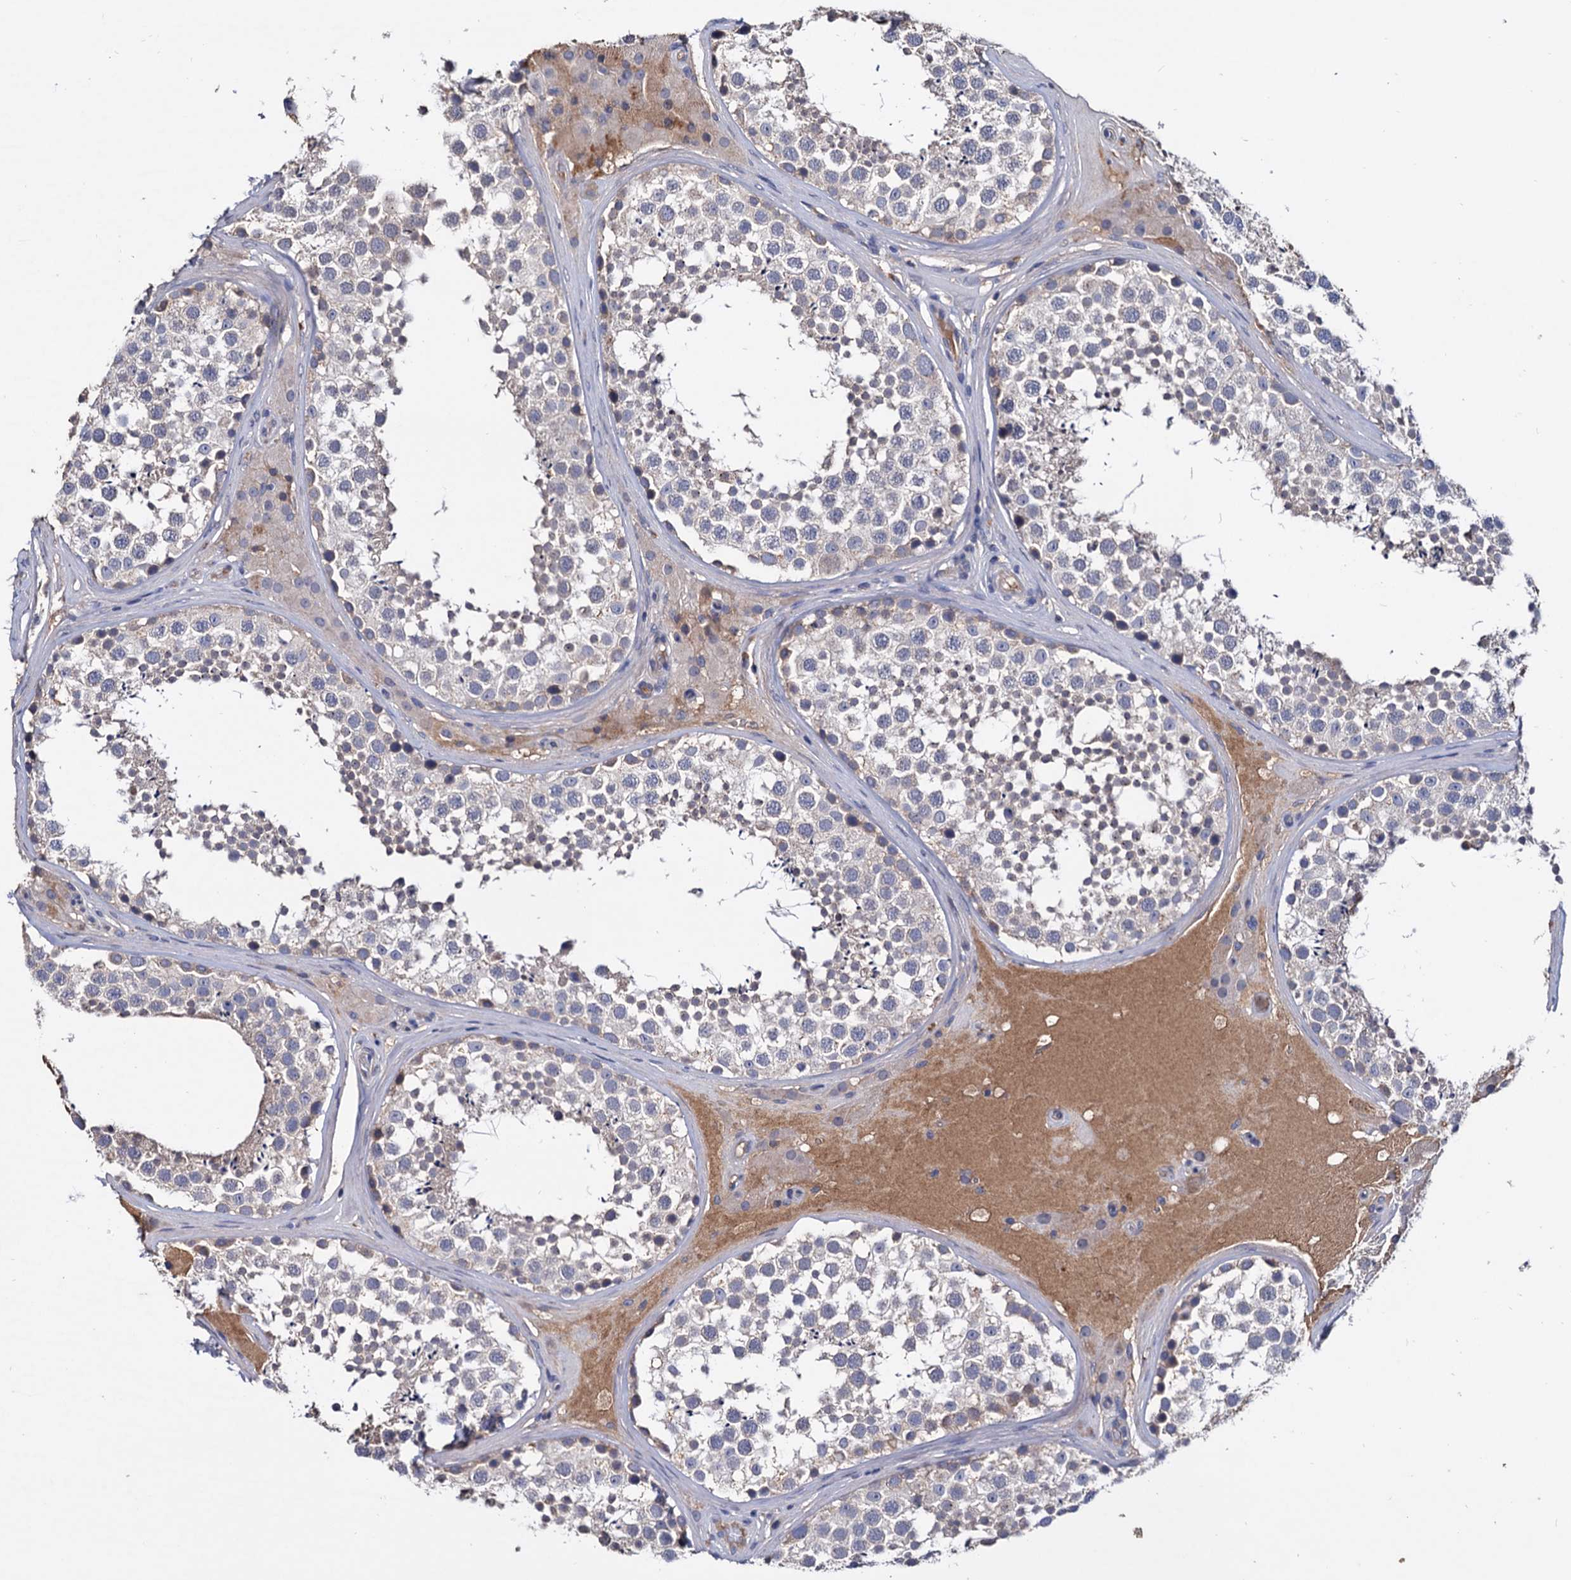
{"staining": {"intensity": "negative", "quantity": "none", "location": "none"}, "tissue": "testis", "cell_type": "Cells in seminiferous ducts", "image_type": "normal", "snomed": [{"axis": "morphology", "description": "Normal tissue, NOS"}, {"axis": "topography", "description": "Testis"}], "caption": "High magnification brightfield microscopy of benign testis stained with DAB (3,3'-diaminobenzidine) (brown) and counterstained with hematoxylin (blue): cells in seminiferous ducts show no significant expression. (Brightfield microscopy of DAB (3,3'-diaminobenzidine) immunohistochemistry (IHC) at high magnification).", "gene": "NPAS4", "patient": {"sex": "male", "age": 46}}